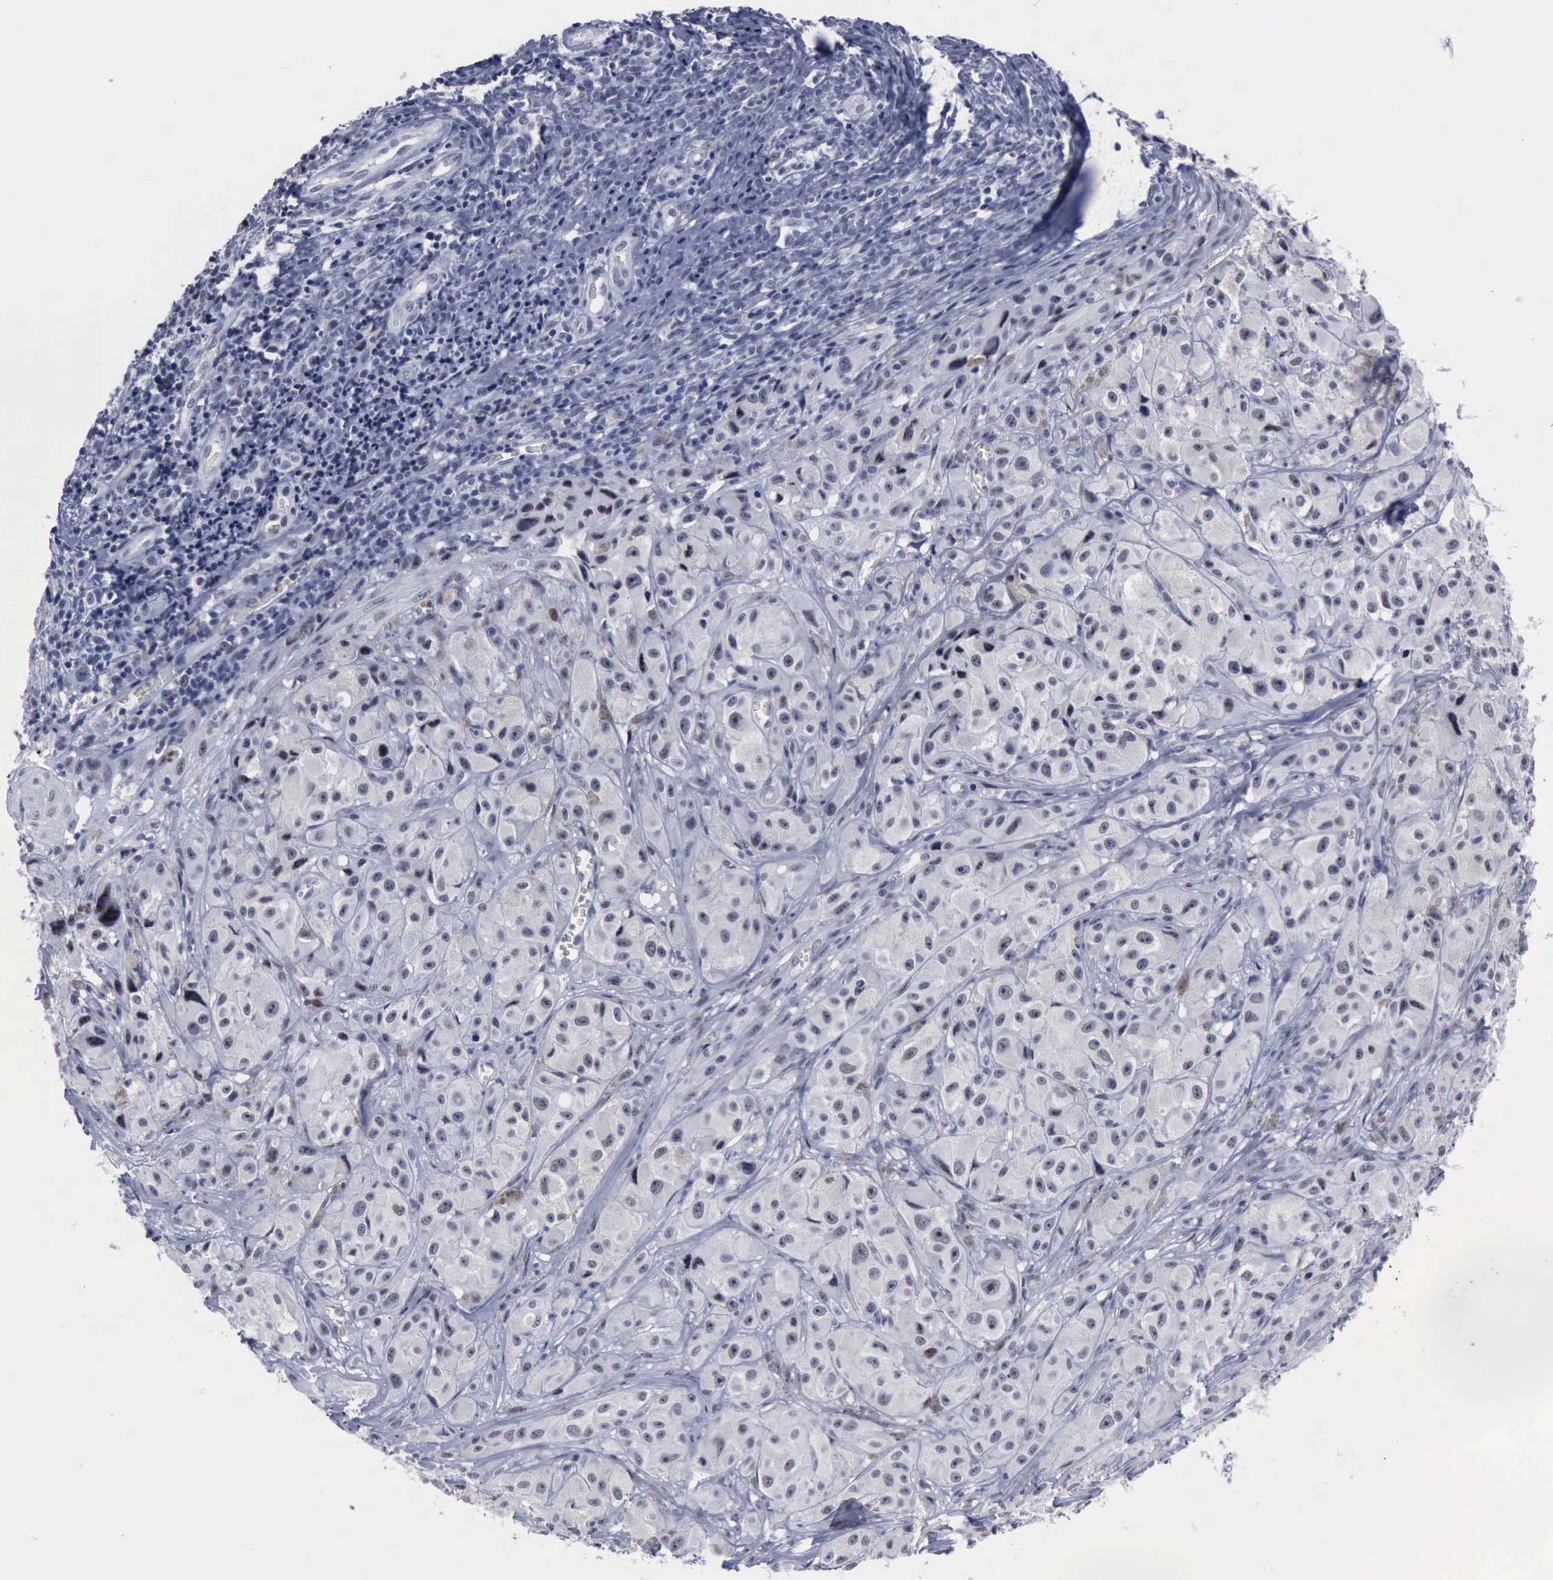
{"staining": {"intensity": "negative", "quantity": "none", "location": "none"}, "tissue": "melanoma", "cell_type": "Tumor cells", "image_type": "cancer", "snomed": [{"axis": "morphology", "description": "Malignant melanoma, NOS"}, {"axis": "topography", "description": "Skin"}], "caption": "Tumor cells show no significant protein staining in melanoma. (Immunohistochemistry (ihc), brightfield microscopy, high magnification).", "gene": "BRD1", "patient": {"sex": "male", "age": 56}}